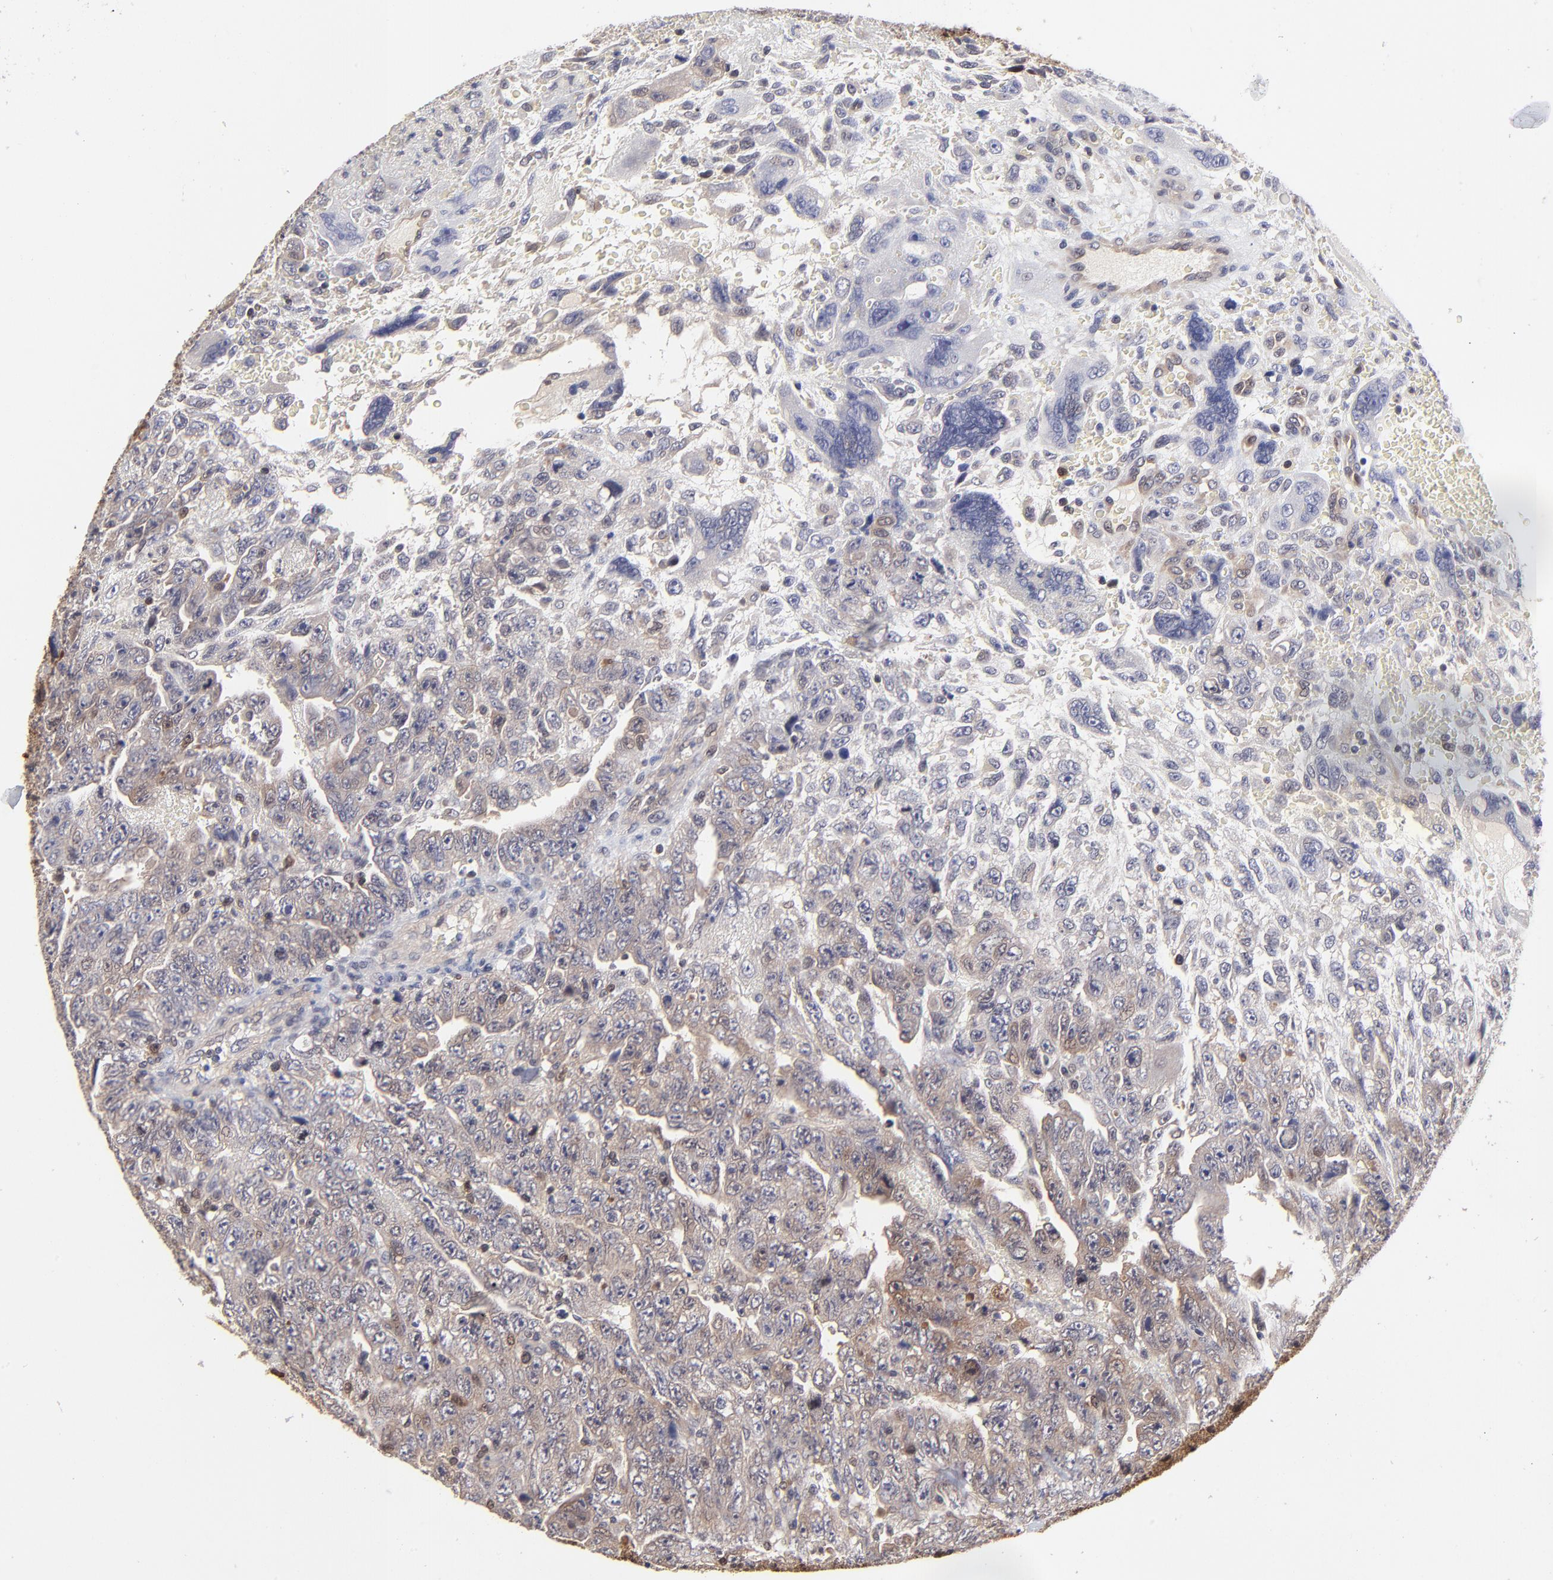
{"staining": {"intensity": "moderate", "quantity": "25%-75%", "location": "cytoplasmic/membranous,nuclear"}, "tissue": "testis cancer", "cell_type": "Tumor cells", "image_type": "cancer", "snomed": [{"axis": "morphology", "description": "Carcinoma, Embryonal, NOS"}, {"axis": "topography", "description": "Testis"}], "caption": "Protein analysis of testis cancer (embryonal carcinoma) tissue shows moderate cytoplasmic/membranous and nuclear staining in about 25%-75% of tumor cells.", "gene": "DCTPP1", "patient": {"sex": "male", "age": 28}}